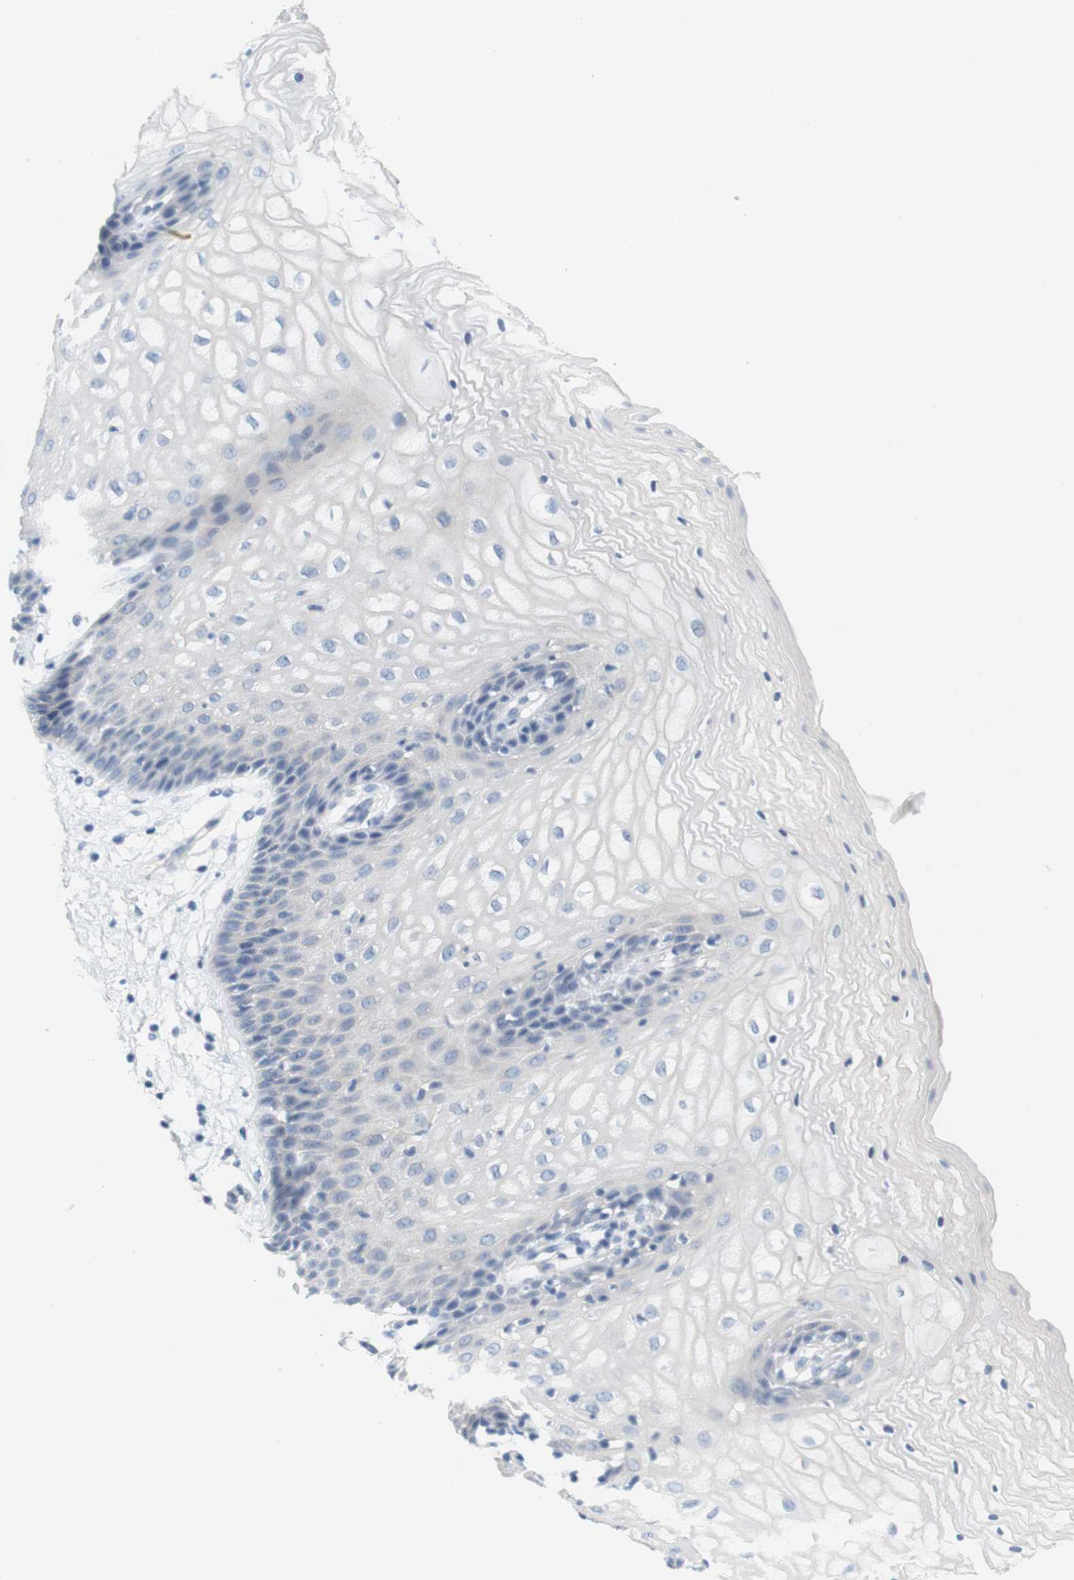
{"staining": {"intensity": "negative", "quantity": "none", "location": "none"}, "tissue": "vagina", "cell_type": "Squamous epithelial cells", "image_type": "normal", "snomed": [{"axis": "morphology", "description": "Normal tissue, NOS"}, {"axis": "topography", "description": "Vagina"}], "caption": "Unremarkable vagina was stained to show a protein in brown. There is no significant positivity in squamous epithelial cells.", "gene": "LRRK2", "patient": {"sex": "female", "age": 34}}